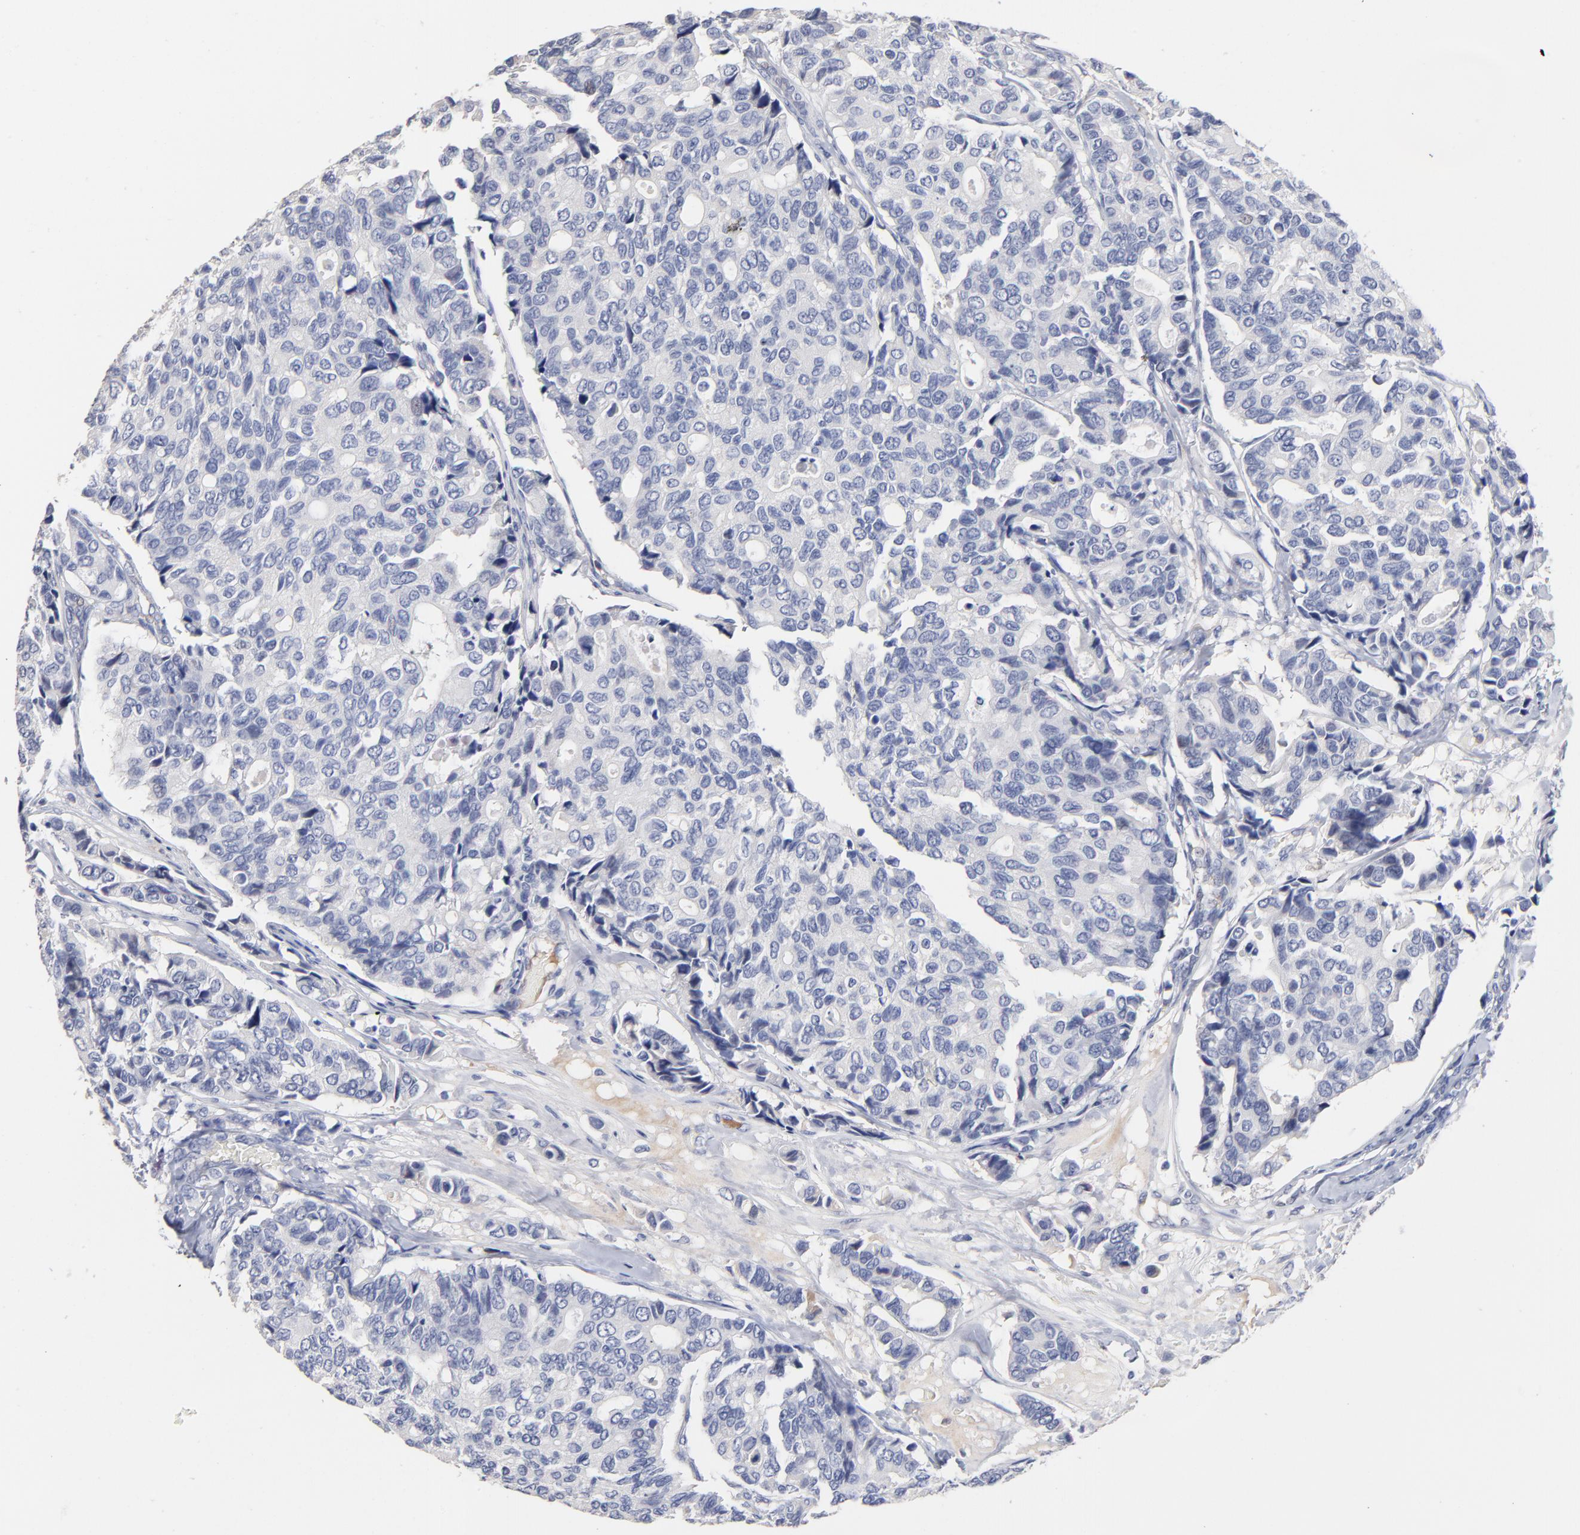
{"staining": {"intensity": "negative", "quantity": "none", "location": "none"}, "tissue": "breast cancer", "cell_type": "Tumor cells", "image_type": "cancer", "snomed": [{"axis": "morphology", "description": "Duct carcinoma"}, {"axis": "topography", "description": "Breast"}], "caption": "Human breast cancer (invasive ductal carcinoma) stained for a protein using immunohistochemistry exhibits no staining in tumor cells.", "gene": "TRAT1", "patient": {"sex": "female", "age": 69}}